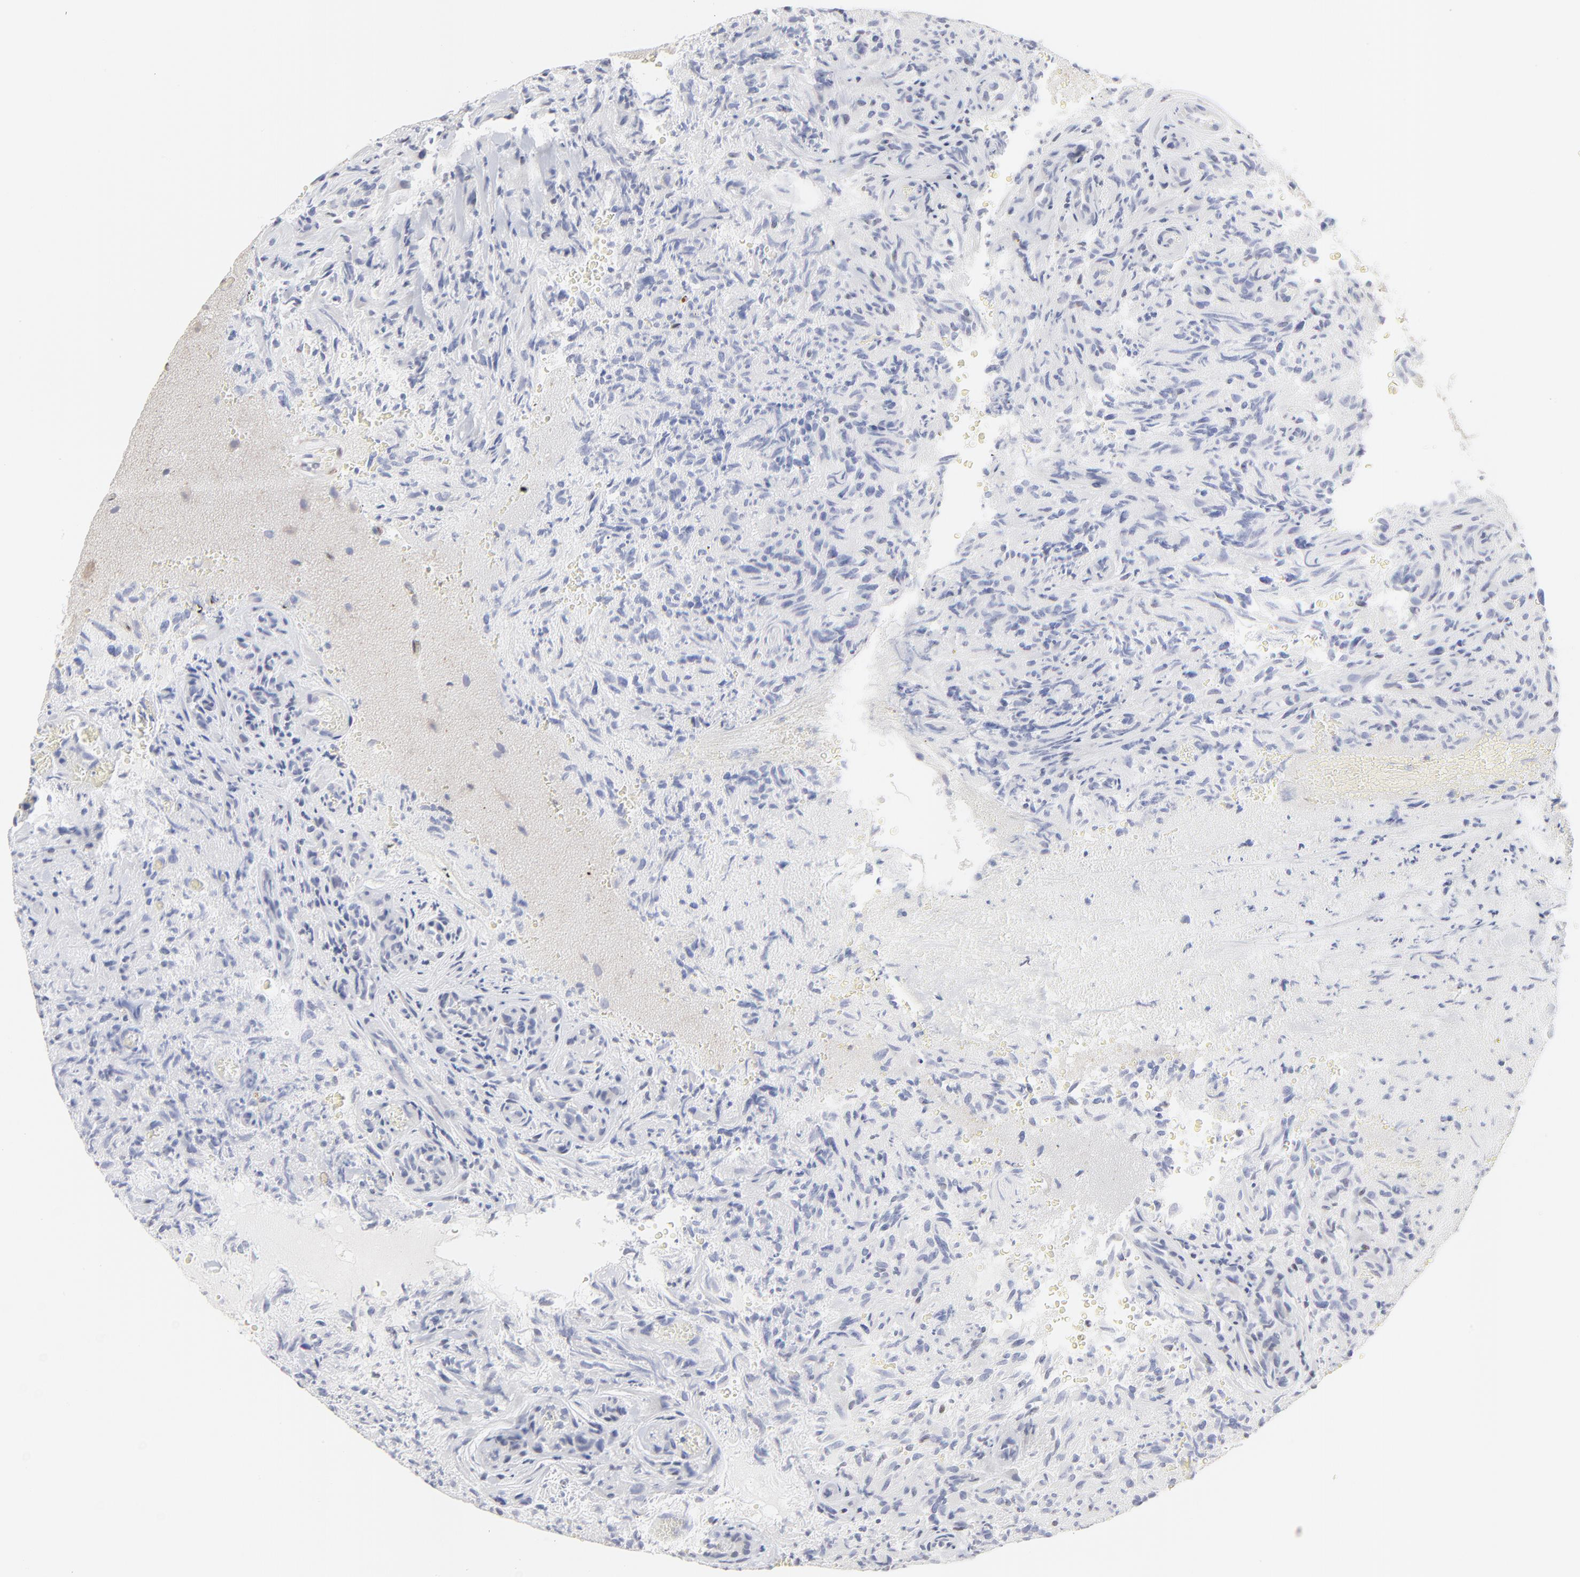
{"staining": {"intensity": "negative", "quantity": "none", "location": "none"}, "tissue": "glioma", "cell_type": "Tumor cells", "image_type": "cancer", "snomed": [{"axis": "morphology", "description": "Normal tissue, NOS"}, {"axis": "morphology", "description": "Glioma, malignant, High grade"}, {"axis": "topography", "description": "Cerebral cortex"}], "caption": "There is no significant expression in tumor cells of glioma.", "gene": "NFIL3", "patient": {"sex": "male", "age": 75}}